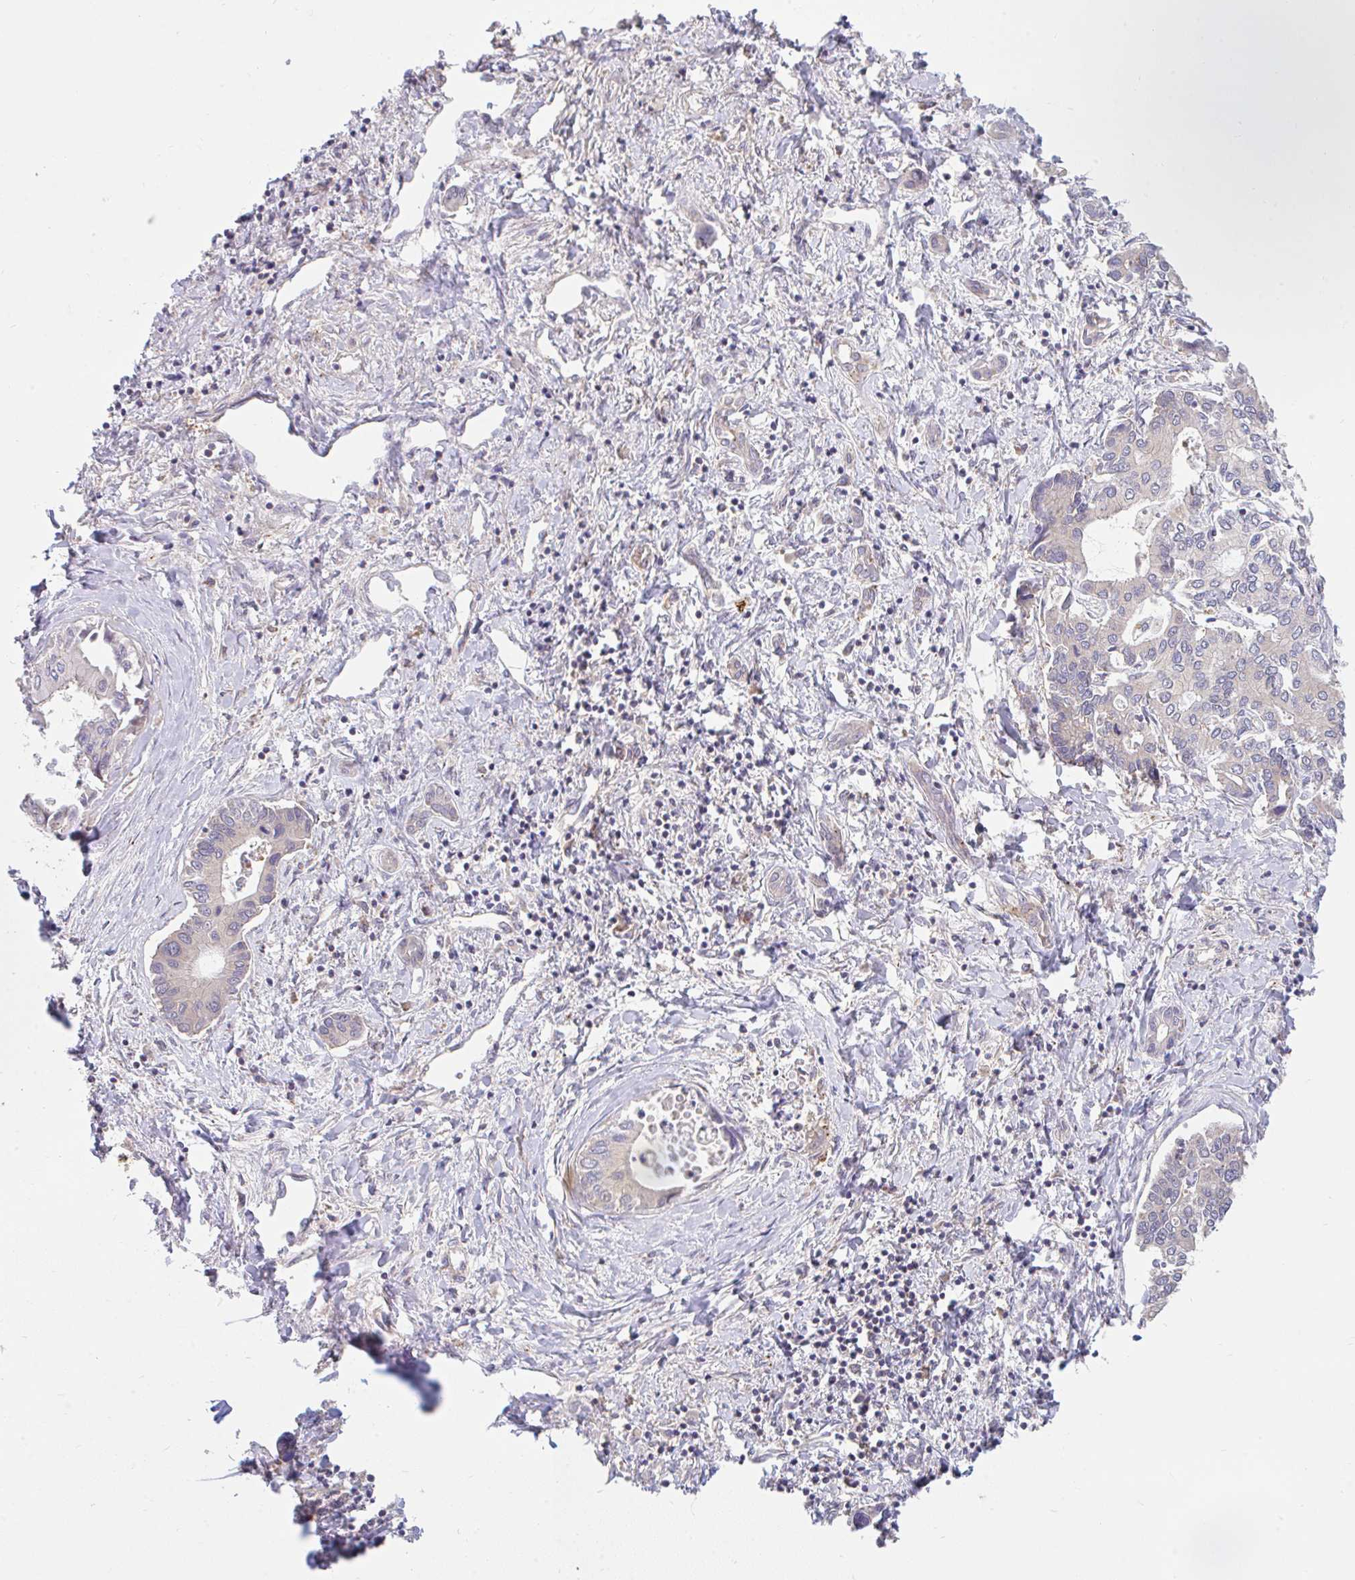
{"staining": {"intensity": "negative", "quantity": "none", "location": "none"}, "tissue": "liver cancer", "cell_type": "Tumor cells", "image_type": "cancer", "snomed": [{"axis": "morphology", "description": "Cholangiocarcinoma"}, {"axis": "topography", "description": "Liver"}], "caption": "Tumor cells show no significant staining in liver cholangiocarcinoma.", "gene": "RALBP1", "patient": {"sex": "male", "age": 66}}